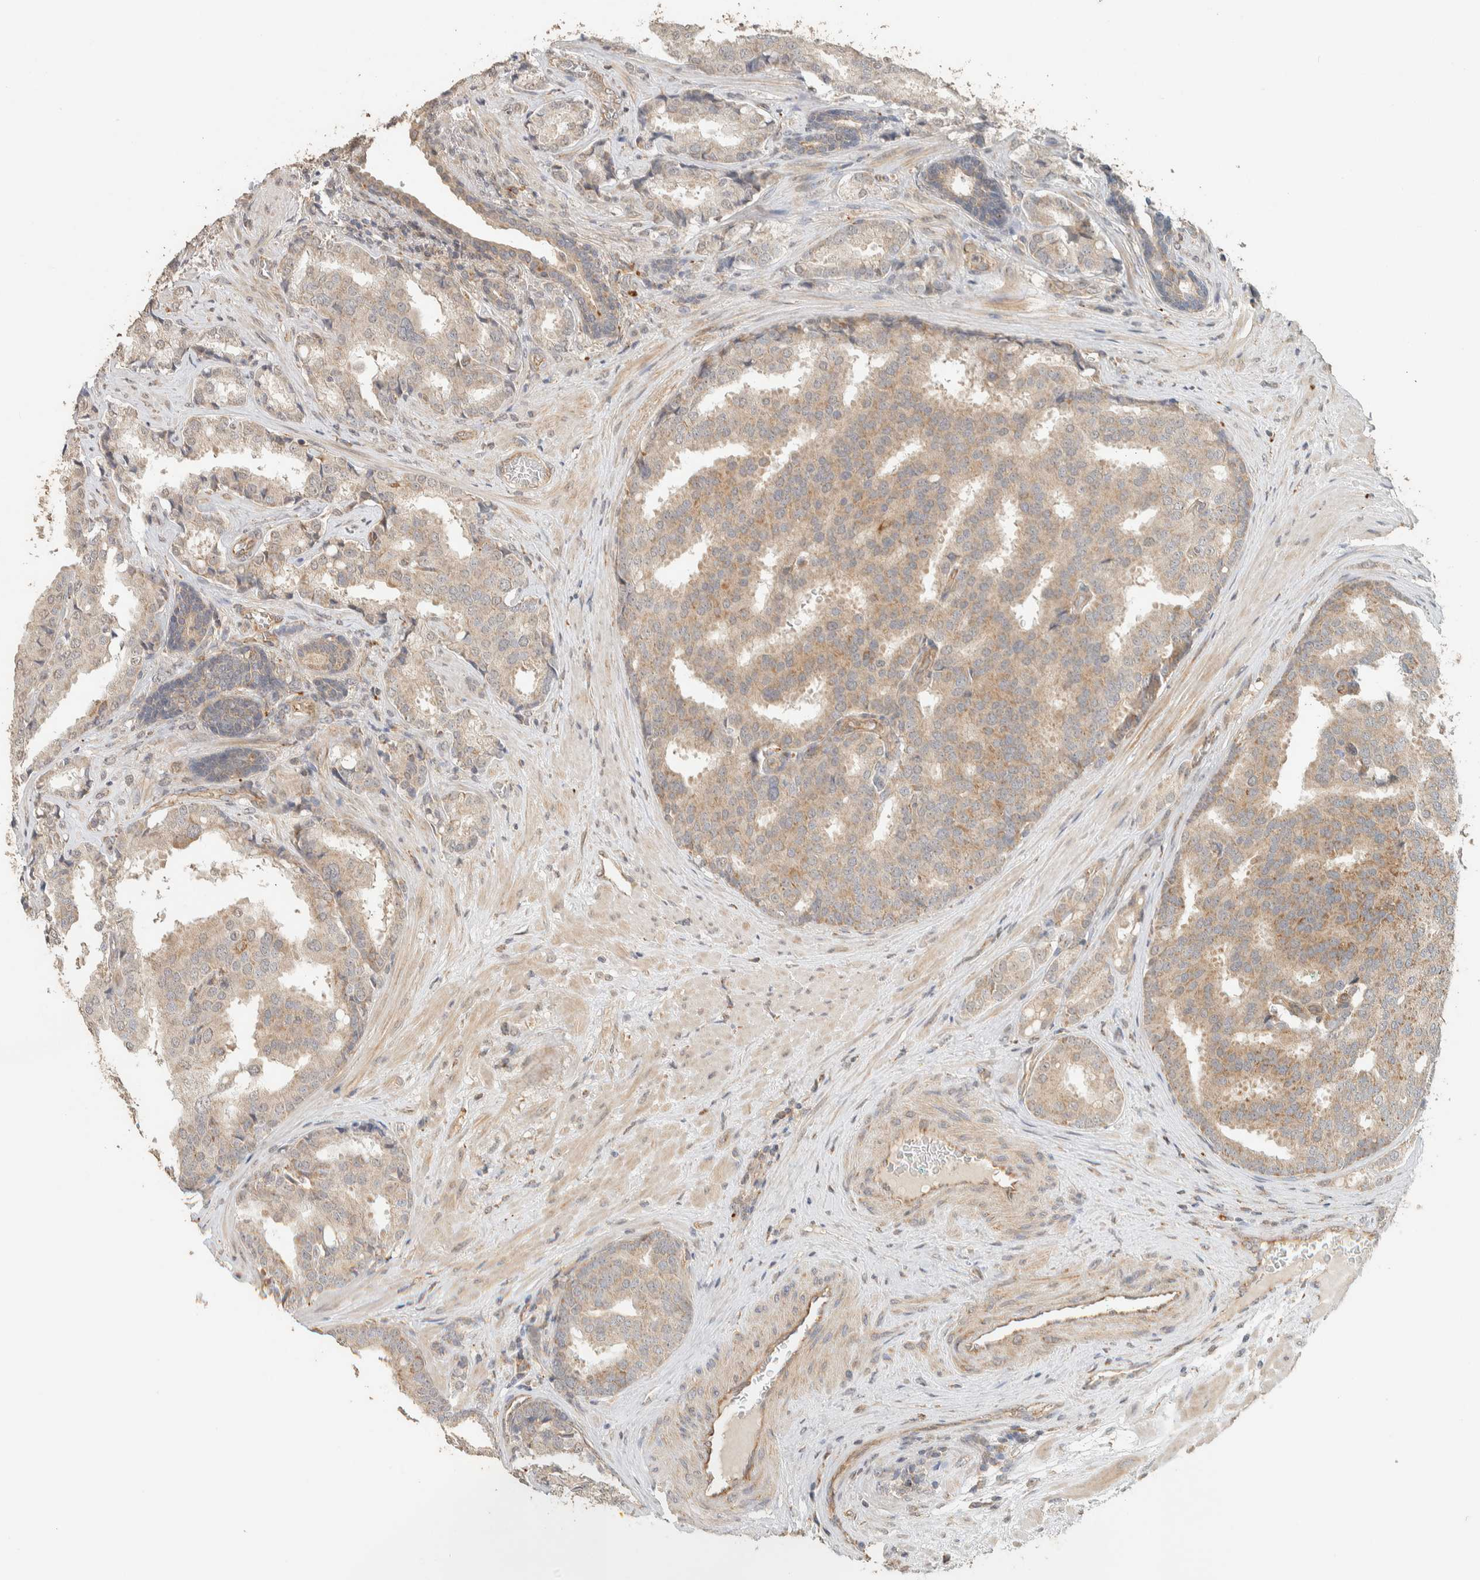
{"staining": {"intensity": "weak", "quantity": ">75%", "location": "cytoplasmic/membranous"}, "tissue": "prostate cancer", "cell_type": "Tumor cells", "image_type": "cancer", "snomed": [{"axis": "morphology", "description": "Adenocarcinoma, High grade"}, {"axis": "topography", "description": "Prostate"}], "caption": "Prostate cancer (high-grade adenocarcinoma) stained for a protein (brown) exhibits weak cytoplasmic/membranous positive positivity in approximately >75% of tumor cells.", "gene": "PDE7B", "patient": {"sex": "male", "age": 50}}